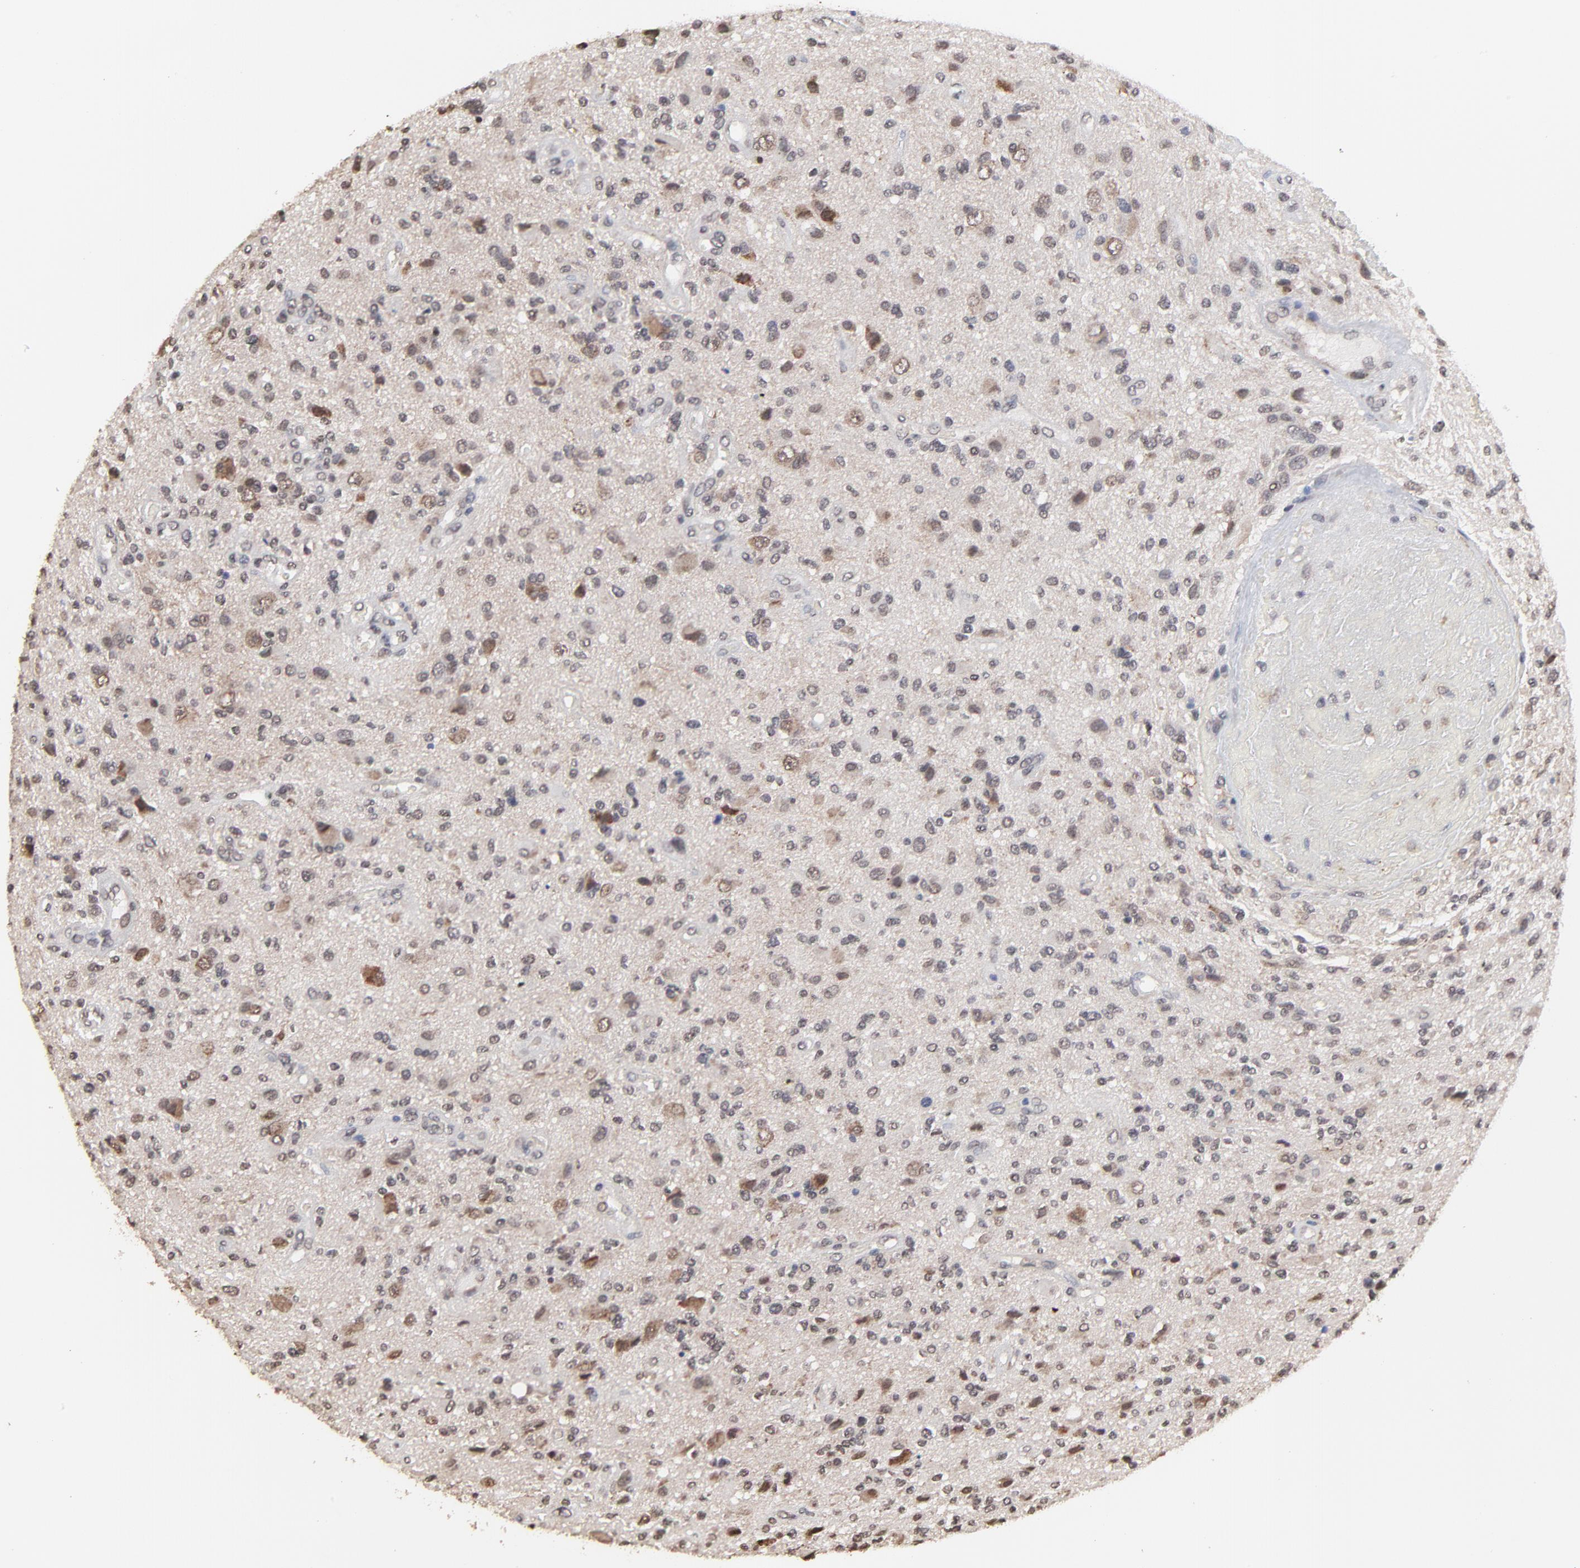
{"staining": {"intensity": "weak", "quantity": "<25%", "location": "cytoplasmic/membranous"}, "tissue": "glioma", "cell_type": "Tumor cells", "image_type": "cancer", "snomed": [{"axis": "morphology", "description": "Normal tissue, NOS"}, {"axis": "morphology", "description": "Glioma, malignant, High grade"}, {"axis": "topography", "description": "Cerebral cortex"}], "caption": "Immunohistochemical staining of malignant glioma (high-grade) displays no significant staining in tumor cells.", "gene": "CHM", "patient": {"sex": "male", "age": 75}}